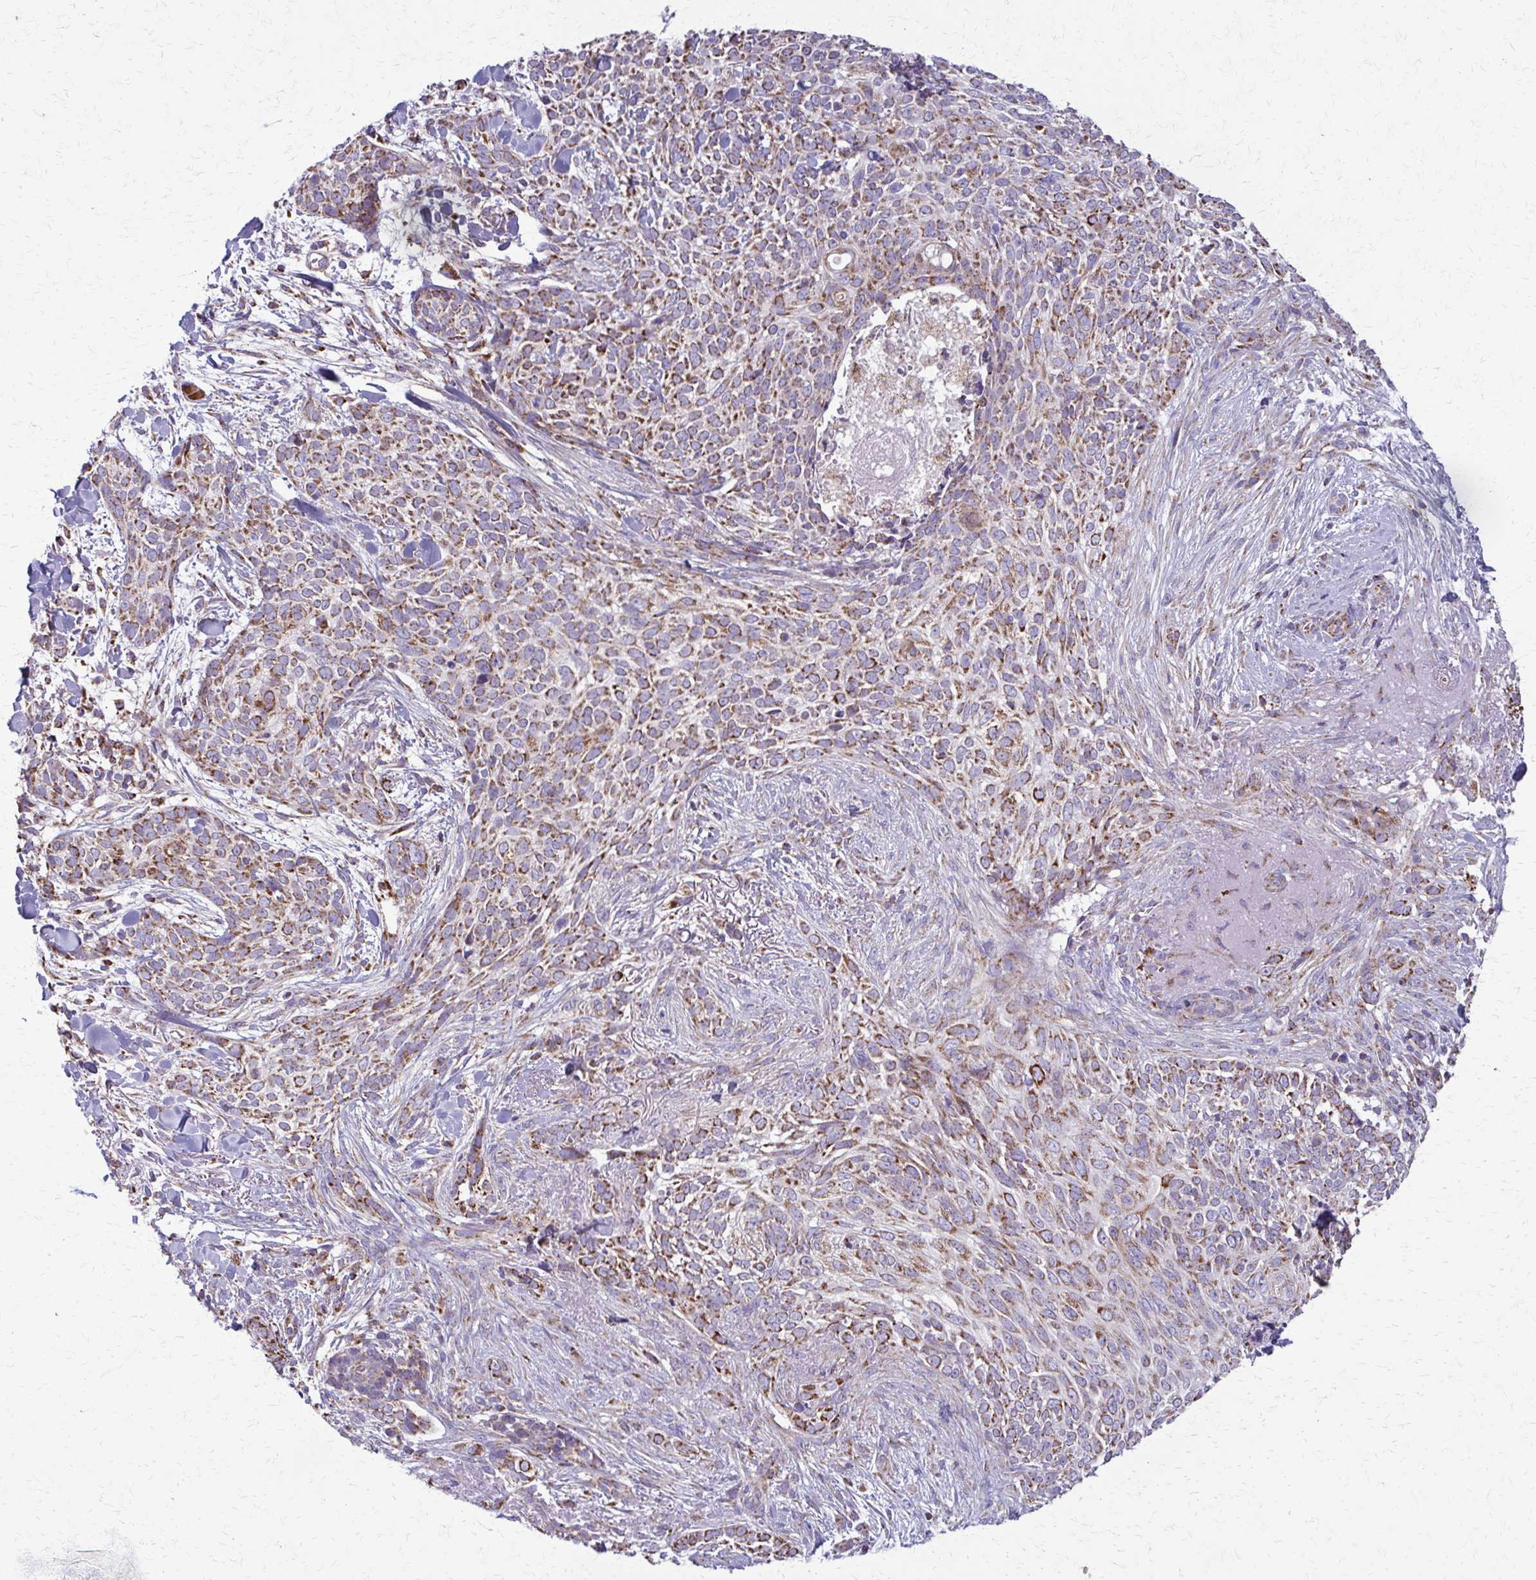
{"staining": {"intensity": "moderate", "quantity": ">75%", "location": "cytoplasmic/membranous"}, "tissue": "skin cancer", "cell_type": "Tumor cells", "image_type": "cancer", "snomed": [{"axis": "morphology", "description": "Basal cell carcinoma"}, {"axis": "topography", "description": "Skin"}, {"axis": "topography", "description": "Skin of face"}], "caption": "Immunohistochemical staining of human skin cancer (basal cell carcinoma) shows medium levels of moderate cytoplasmic/membranous protein positivity in approximately >75% of tumor cells.", "gene": "TVP23A", "patient": {"sex": "female", "age": 90}}